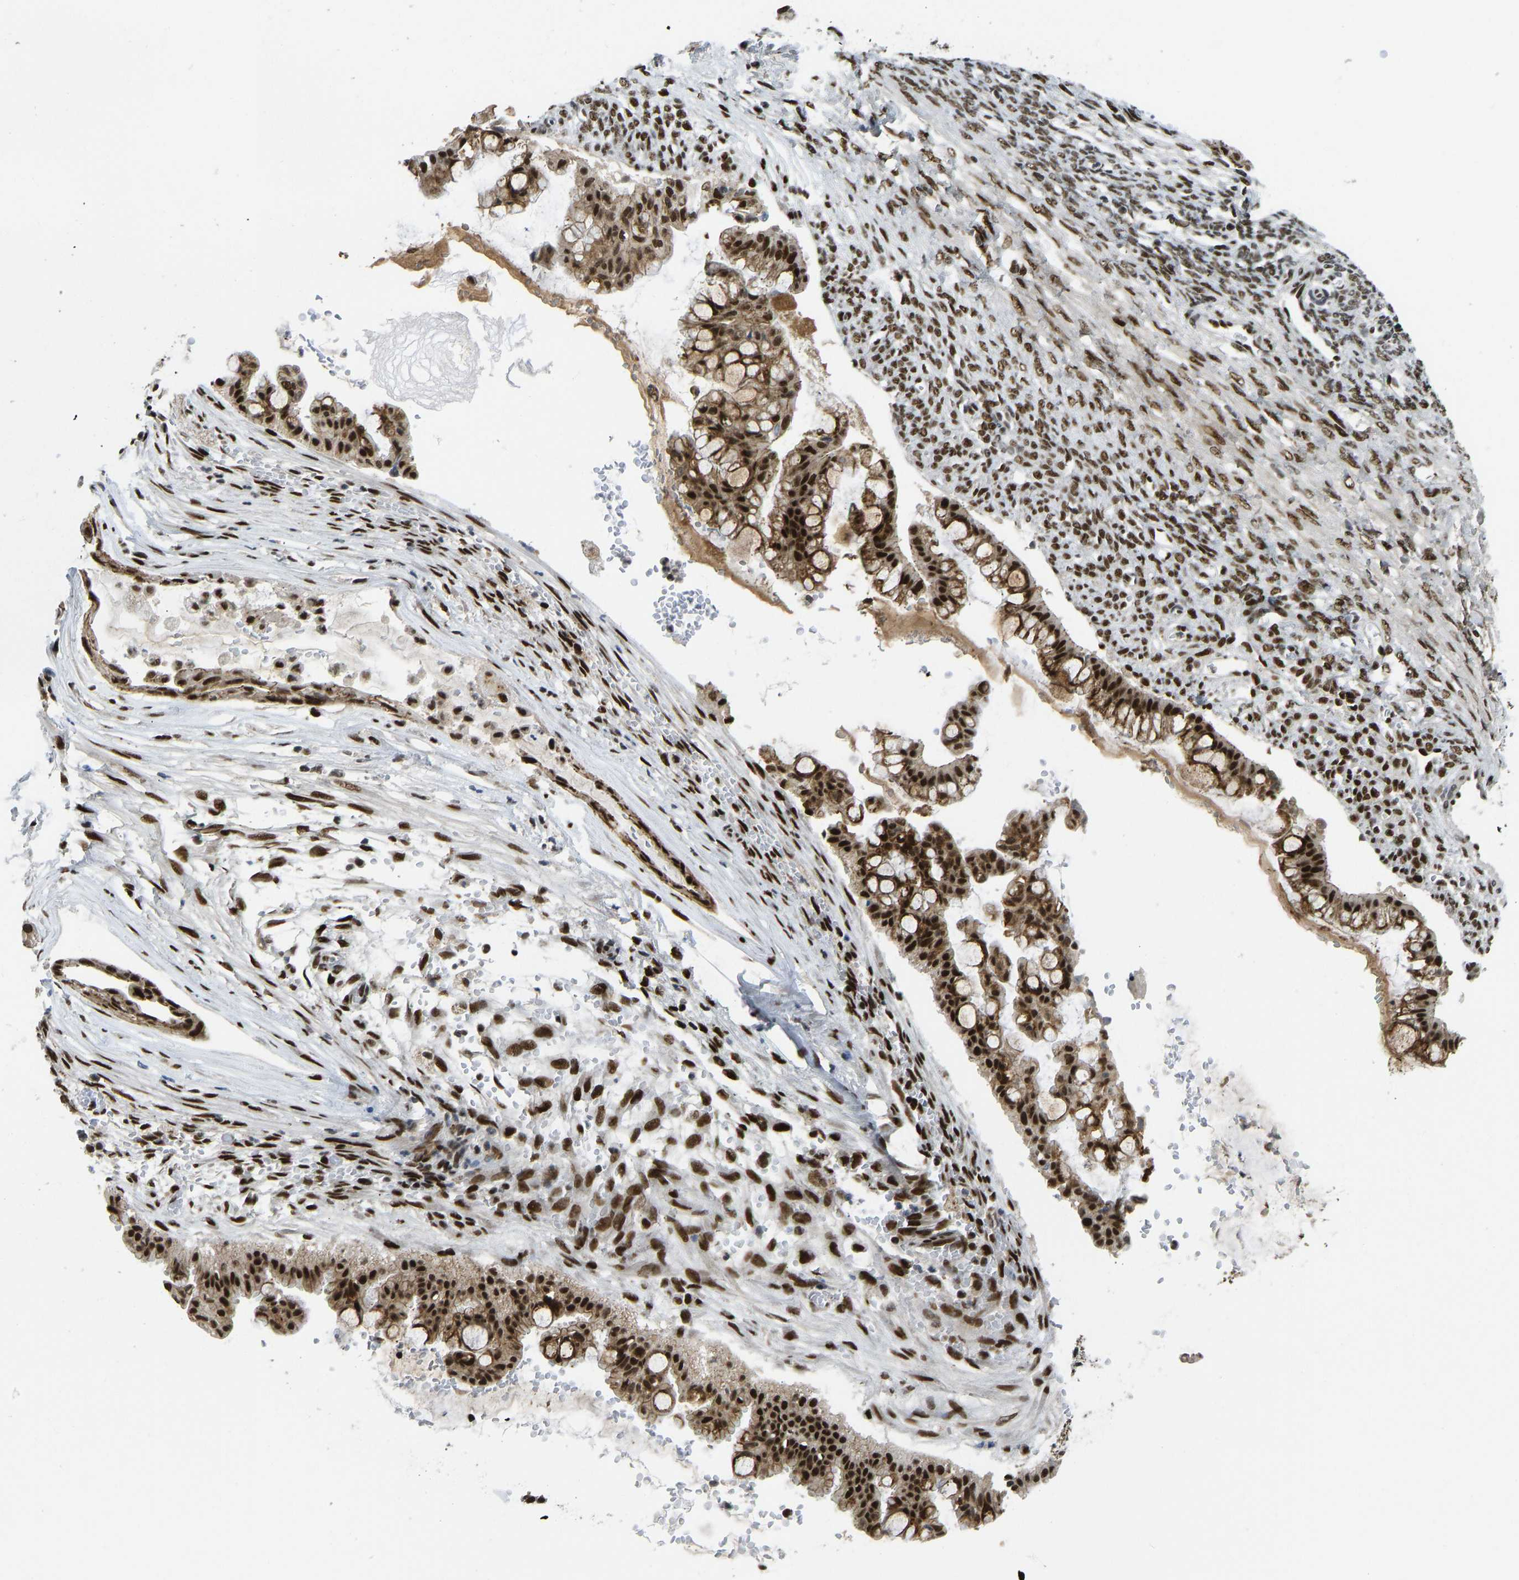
{"staining": {"intensity": "strong", "quantity": ">75%", "location": "cytoplasmic/membranous,nuclear"}, "tissue": "ovarian cancer", "cell_type": "Tumor cells", "image_type": "cancer", "snomed": [{"axis": "morphology", "description": "Cystadenocarcinoma, mucinous, NOS"}, {"axis": "topography", "description": "Ovary"}], "caption": "A histopathology image of ovarian cancer (mucinous cystadenocarcinoma) stained for a protein shows strong cytoplasmic/membranous and nuclear brown staining in tumor cells. (Brightfield microscopy of DAB IHC at high magnification).", "gene": "FOXK1", "patient": {"sex": "female", "age": 73}}